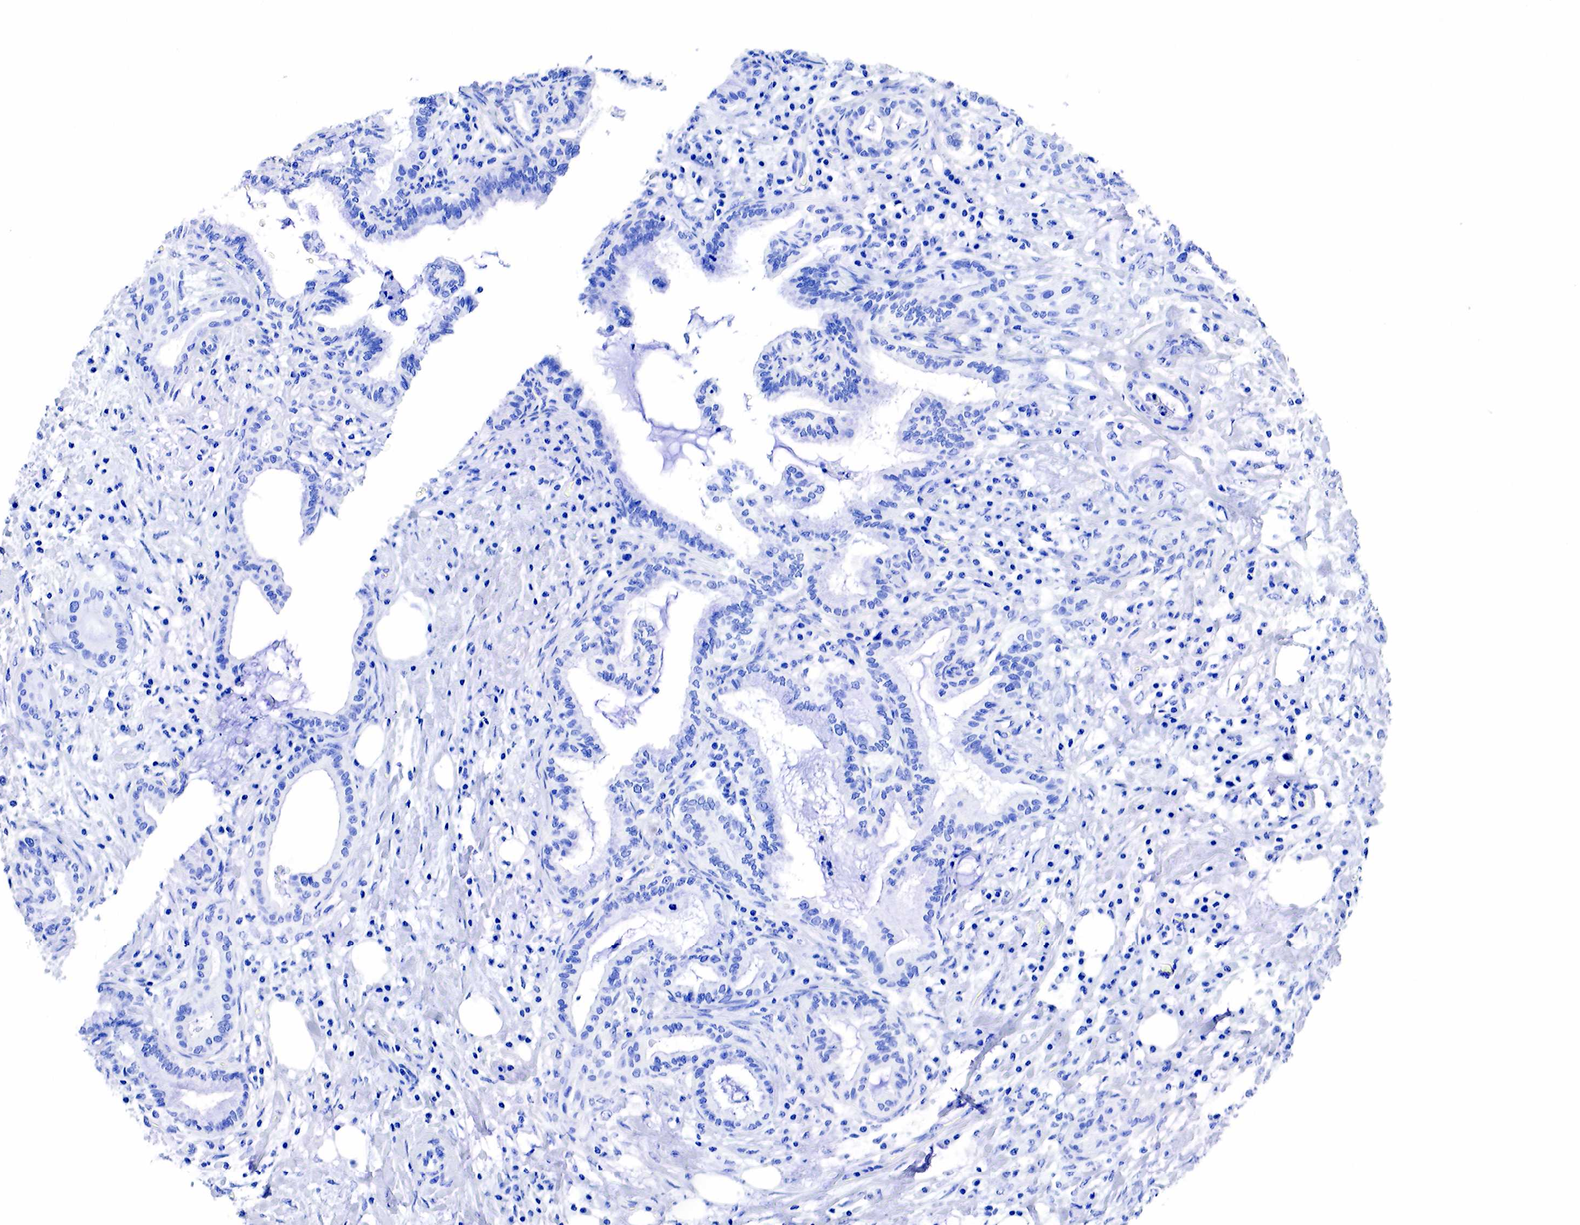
{"staining": {"intensity": "negative", "quantity": "none", "location": "none"}, "tissue": "pancreatic cancer", "cell_type": "Tumor cells", "image_type": "cancer", "snomed": [{"axis": "morphology", "description": "Adenocarcinoma, NOS"}, {"axis": "topography", "description": "Pancreas"}], "caption": "Protein analysis of pancreatic adenocarcinoma reveals no significant staining in tumor cells.", "gene": "KLK3", "patient": {"sex": "female", "age": 64}}